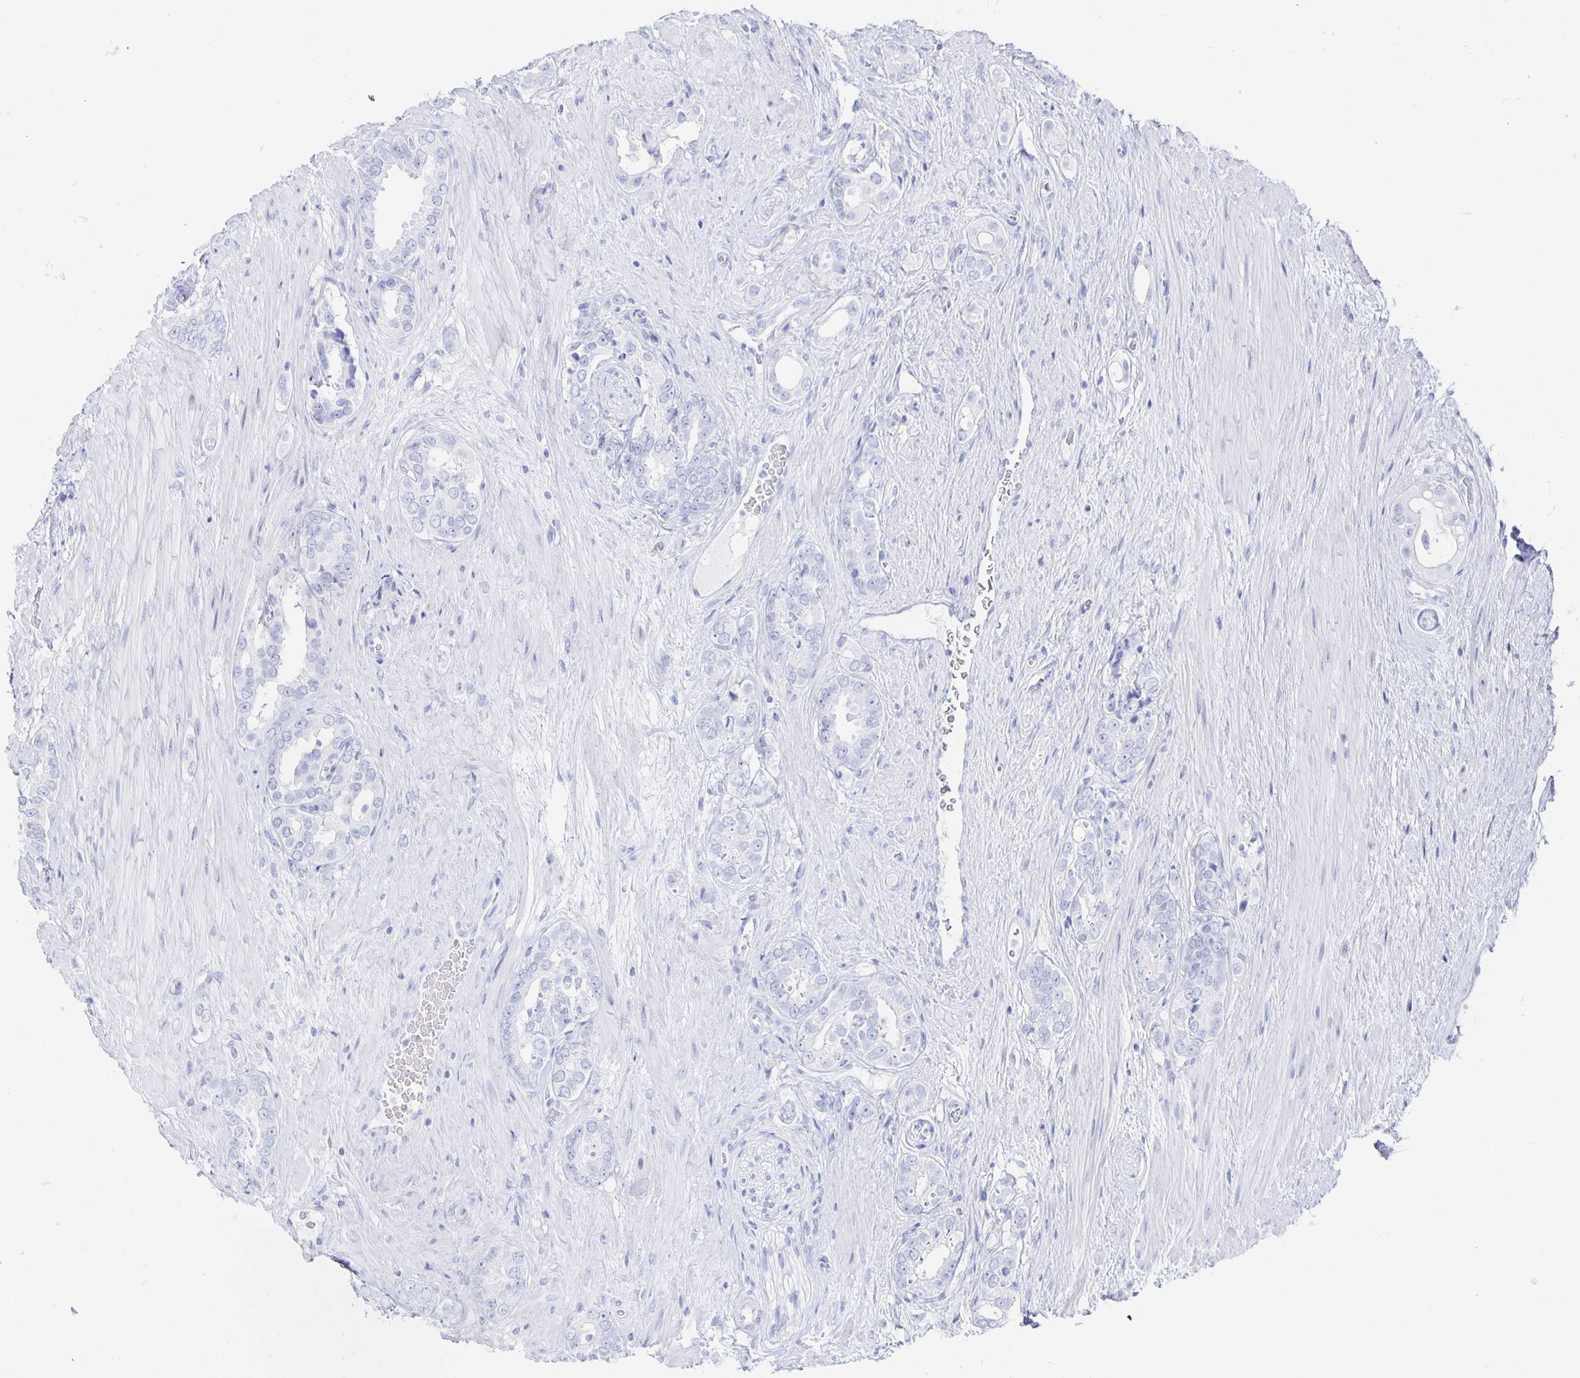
{"staining": {"intensity": "negative", "quantity": "none", "location": "none"}, "tissue": "prostate cancer", "cell_type": "Tumor cells", "image_type": "cancer", "snomed": [{"axis": "morphology", "description": "Adenocarcinoma, High grade"}, {"axis": "topography", "description": "Prostate"}], "caption": "This is an immunohistochemistry image of human high-grade adenocarcinoma (prostate). There is no expression in tumor cells.", "gene": "PRDM7", "patient": {"sex": "male", "age": 71}}